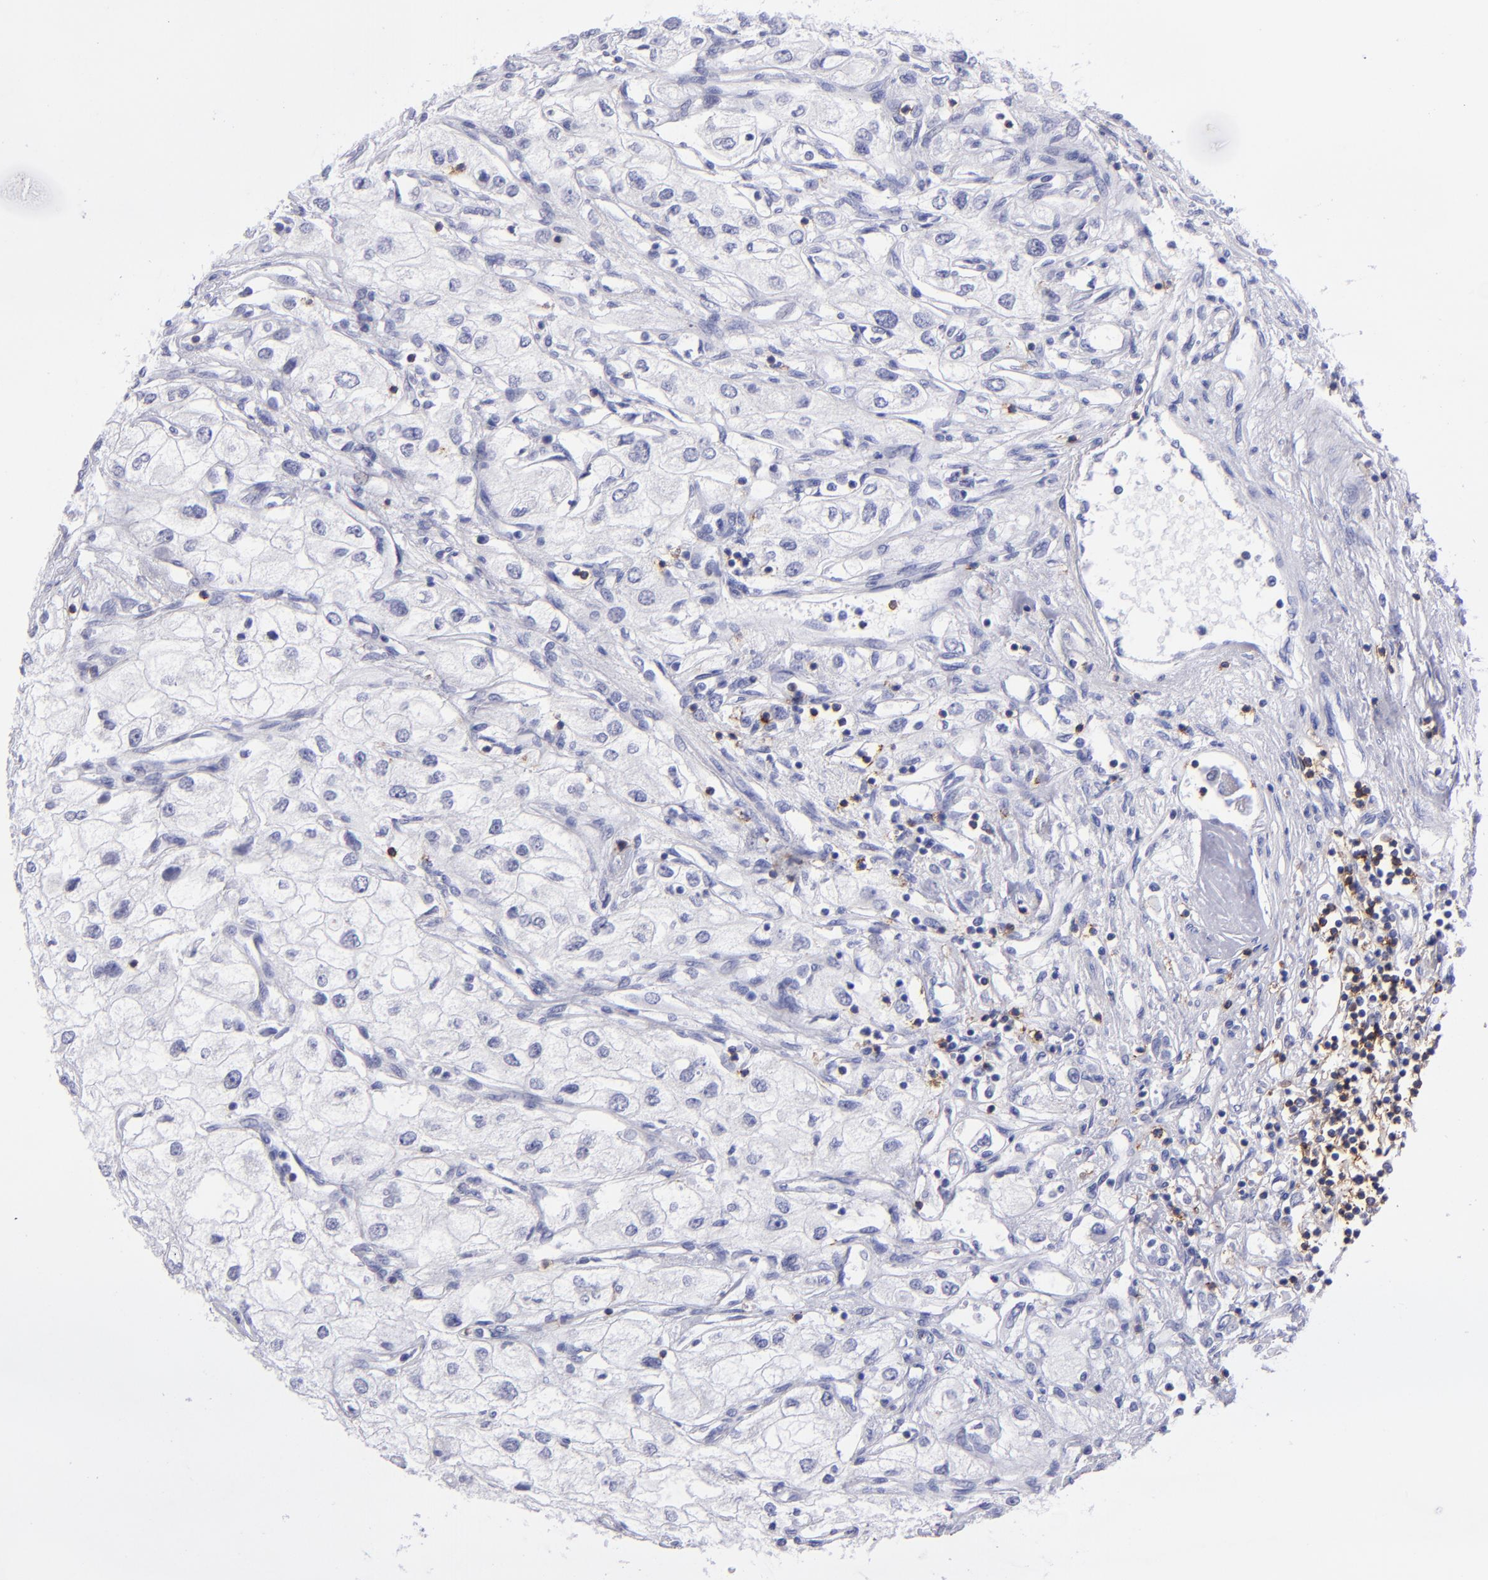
{"staining": {"intensity": "negative", "quantity": "none", "location": "none"}, "tissue": "renal cancer", "cell_type": "Tumor cells", "image_type": "cancer", "snomed": [{"axis": "morphology", "description": "Adenocarcinoma, NOS"}, {"axis": "topography", "description": "Kidney"}], "caption": "A high-resolution micrograph shows IHC staining of adenocarcinoma (renal), which exhibits no significant staining in tumor cells. The staining is performed using DAB (3,3'-diaminobenzidine) brown chromogen with nuclei counter-stained in using hematoxylin.", "gene": "CD6", "patient": {"sex": "male", "age": 57}}